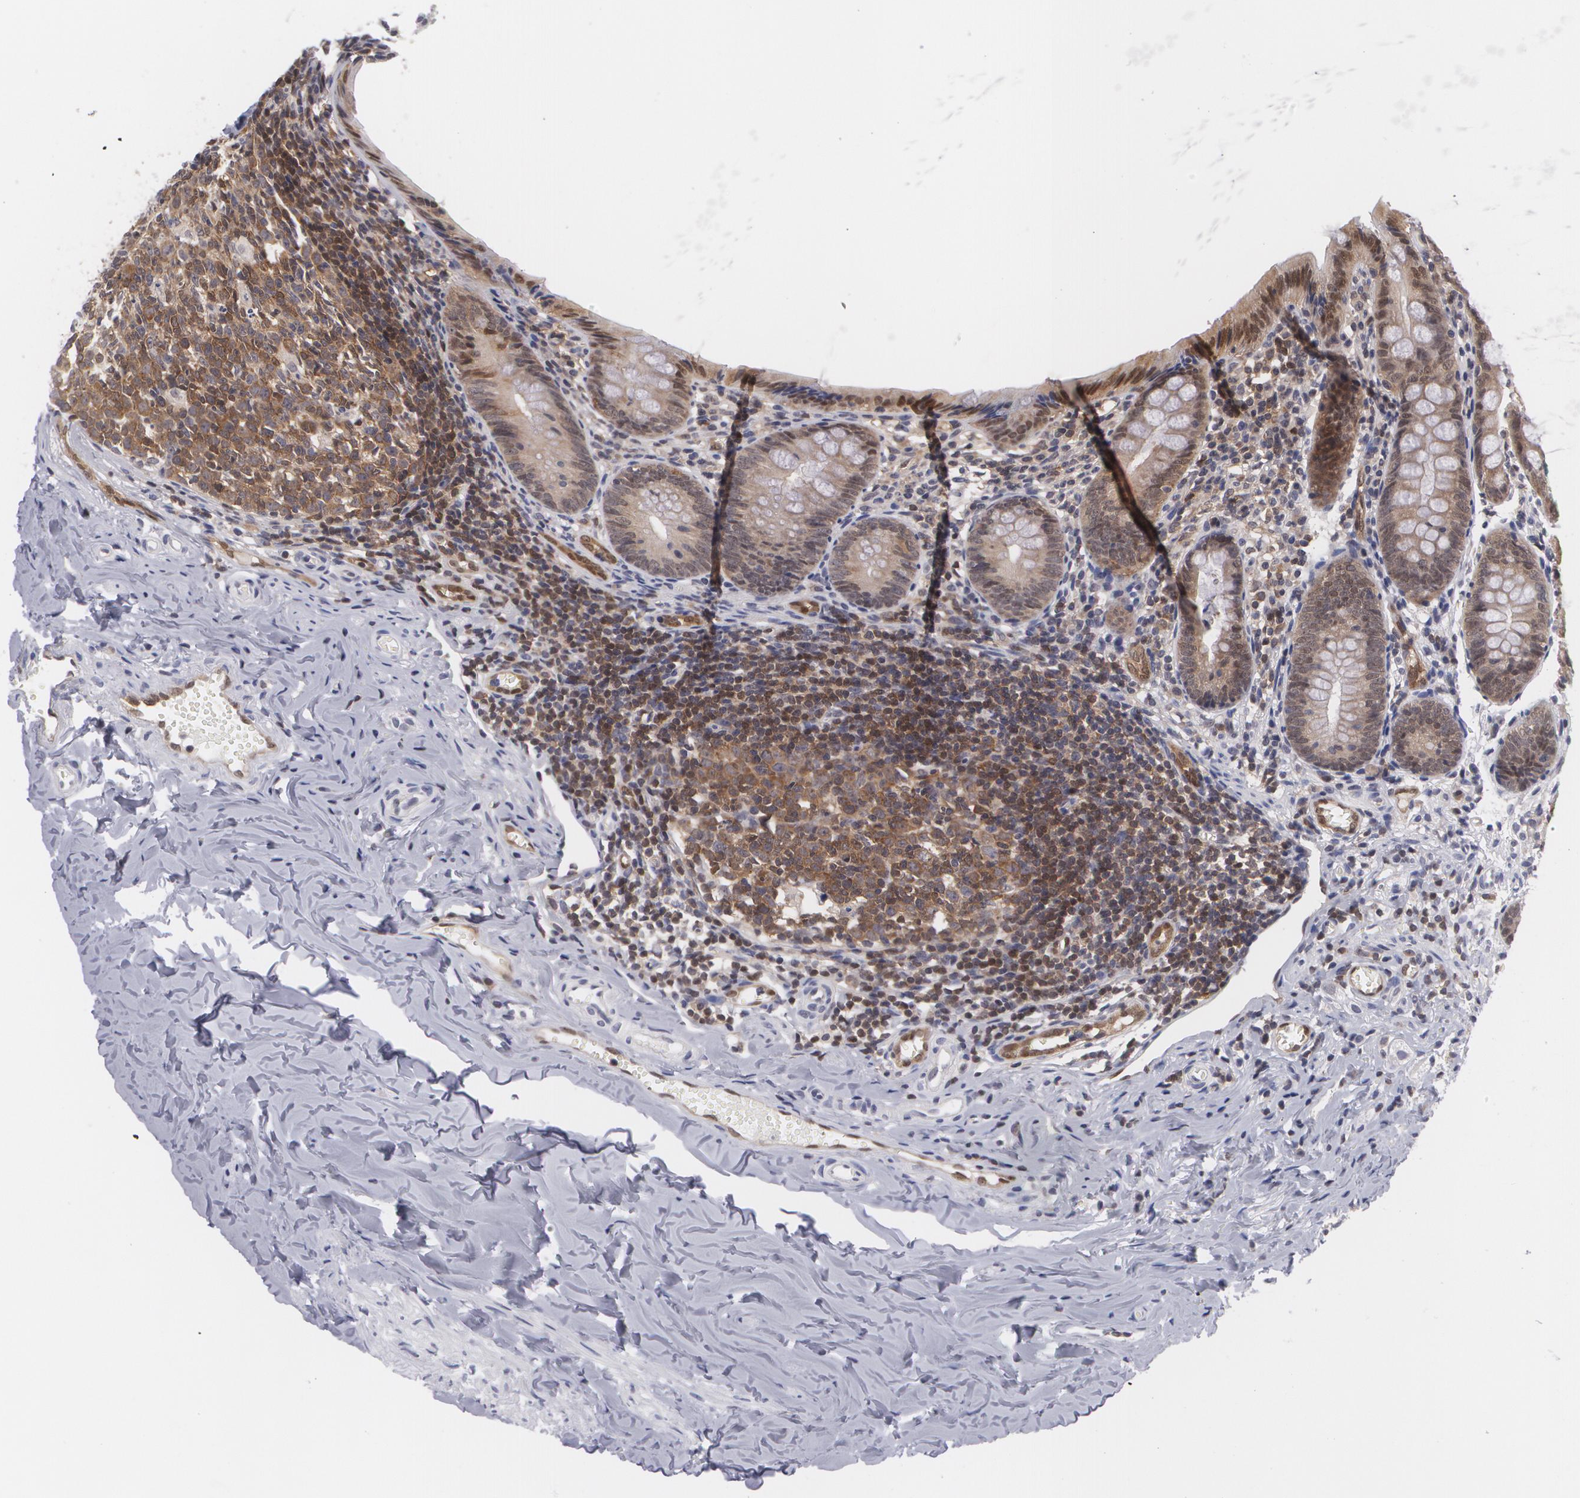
{"staining": {"intensity": "moderate", "quantity": ">75%", "location": "cytoplasmic/membranous"}, "tissue": "appendix", "cell_type": "Glandular cells", "image_type": "normal", "snomed": [{"axis": "morphology", "description": "Normal tissue, NOS"}, {"axis": "topography", "description": "Appendix"}], "caption": "Approximately >75% of glandular cells in benign human appendix display moderate cytoplasmic/membranous protein staining as visualized by brown immunohistochemical staining.", "gene": "BCL10", "patient": {"sex": "female", "age": 17}}